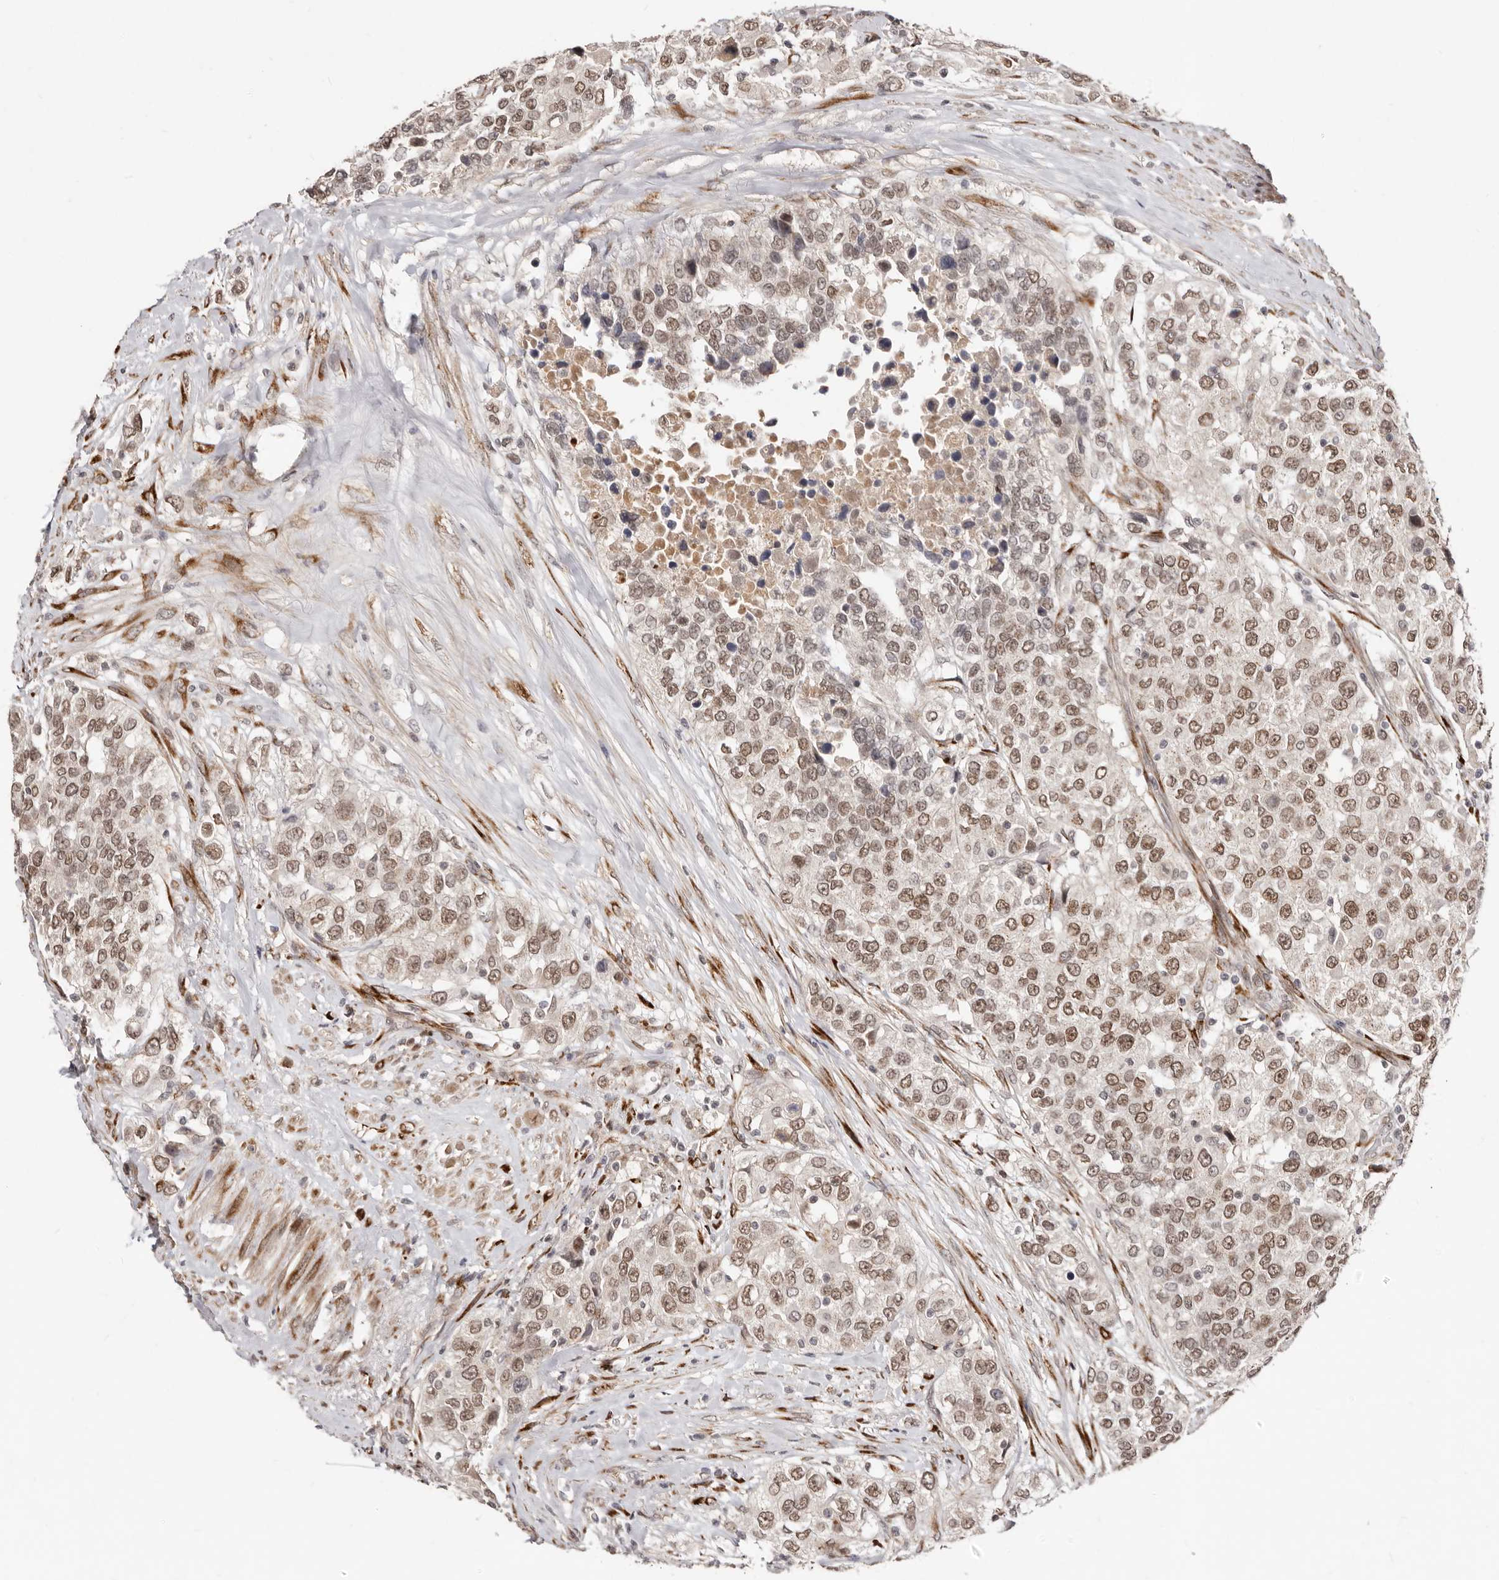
{"staining": {"intensity": "moderate", "quantity": ">75%", "location": "nuclear"}, "tissue": "urothelial cancer", "cell_type": "Tumor cells", "image_type": "cancer", "snomed": [{"axis": "morphology", "description": "Urothelial carcinoma, High grade"}, {"axis": "topography", "description": "Urinary bladder"}], "caption": "A medium amount of moderate nuclear staining is present in approximately >75% of tumor cells in urothelial cancer tissue.", "gene": "SRCAP", "patient": {"sex": "female", "age": 80}}